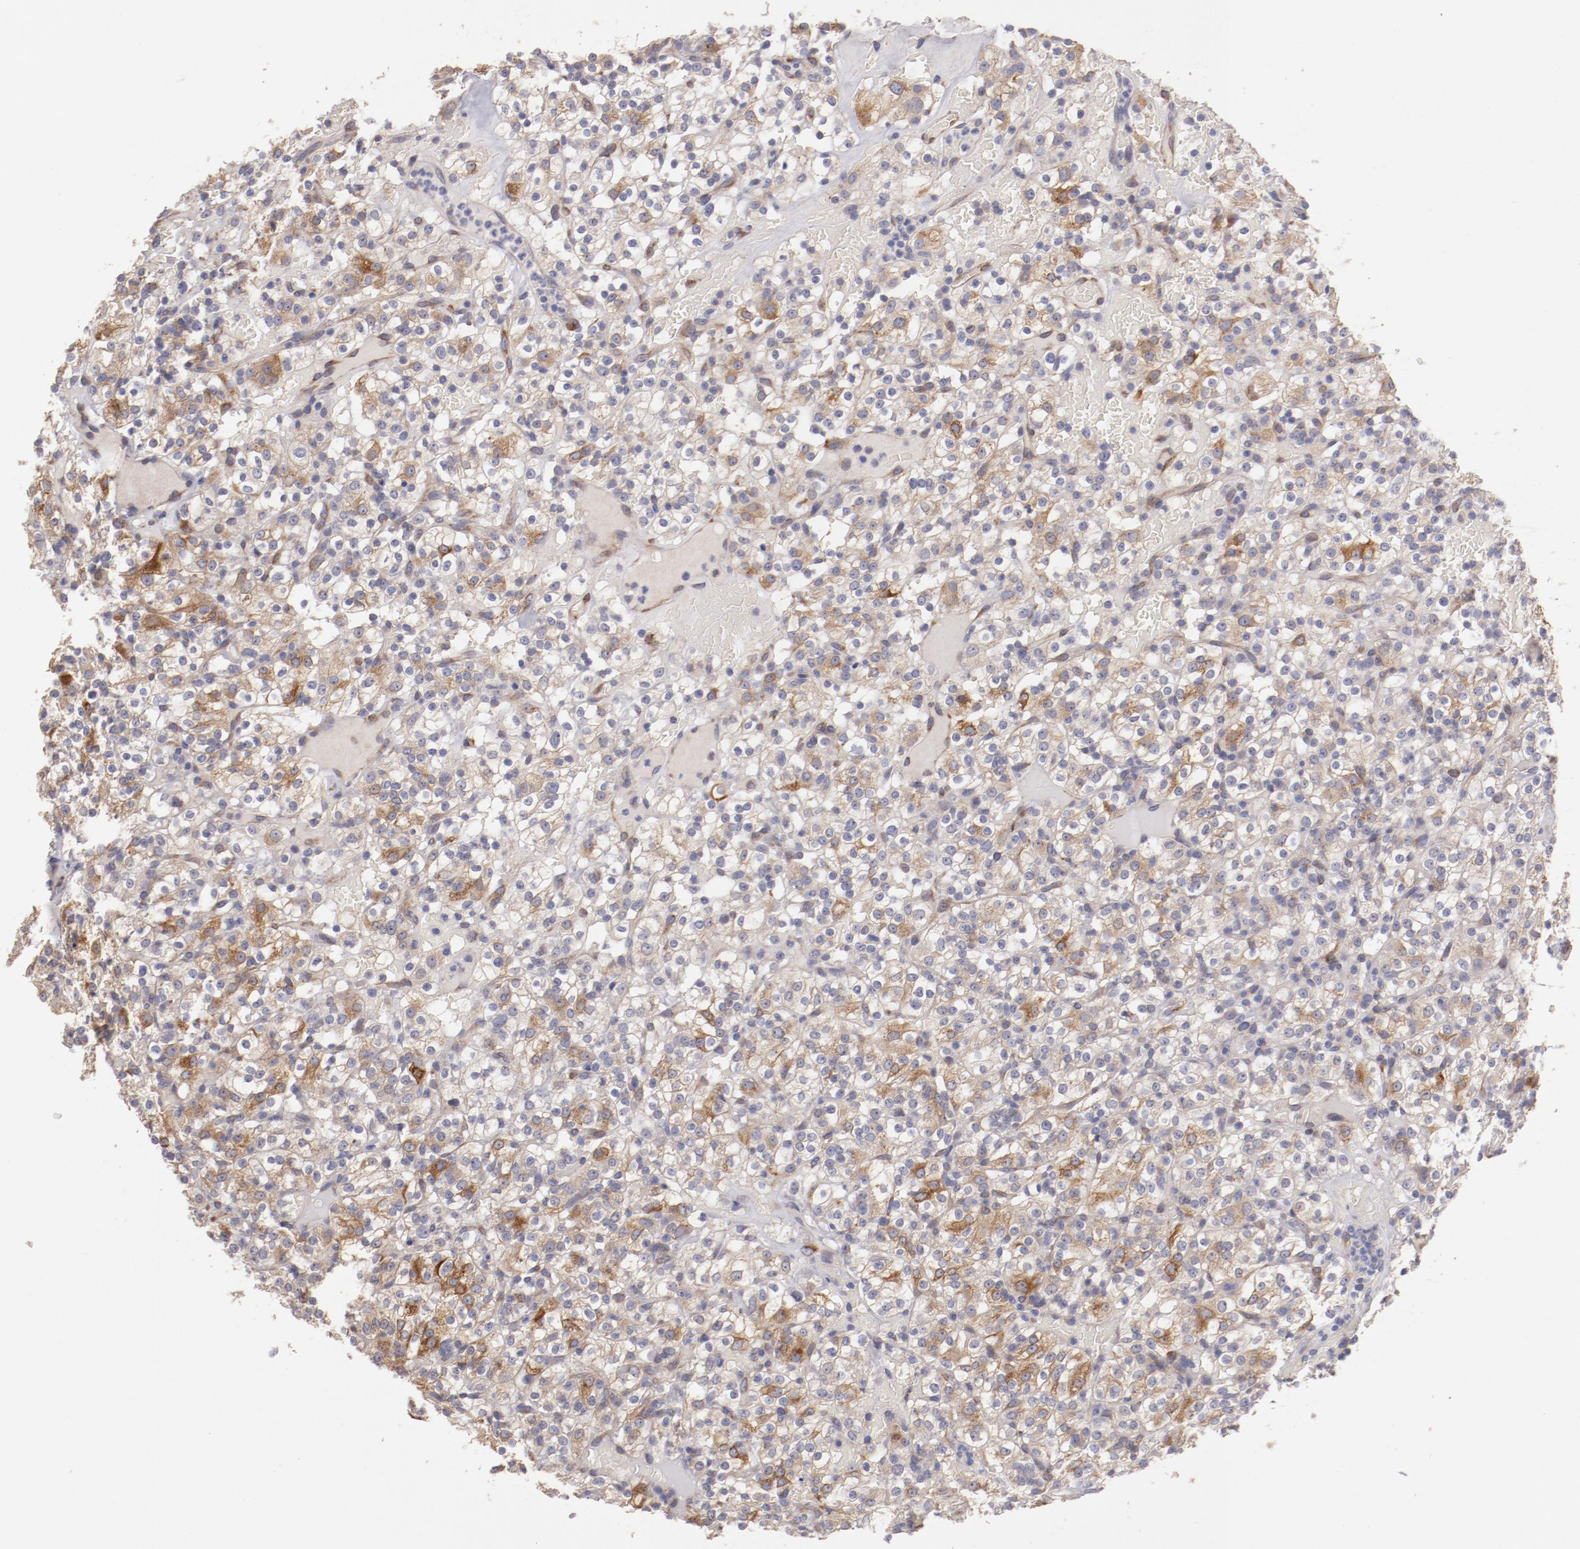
{"staining": {"intensity": "moderate", "quantity": "25%-75%", "location": "cytoplasmic/membranous"}, "tissue": "renal cancer", "cell_type": "Tumor cells", "image_type": "cancer", "snomed": [{"axis": "morphology", "description": "Normal tissue, NOS"}, {"axis": "morphology", "description": "Adenocarcinoma, NOS"}, {"axis": "topography", "description": "Kidney"}], "caption": "Renal cancer (adenocarcinoma) was stained to show a protein in brown. There is medium levels of moderate cytoplasmic/membranous staining in about 25%-75% of tumor cells. (Brightfield microscopy of DAB IHC at high magnification).", "gene": "ENTPD5", "patient": {"sex": "female", "age": 72}}